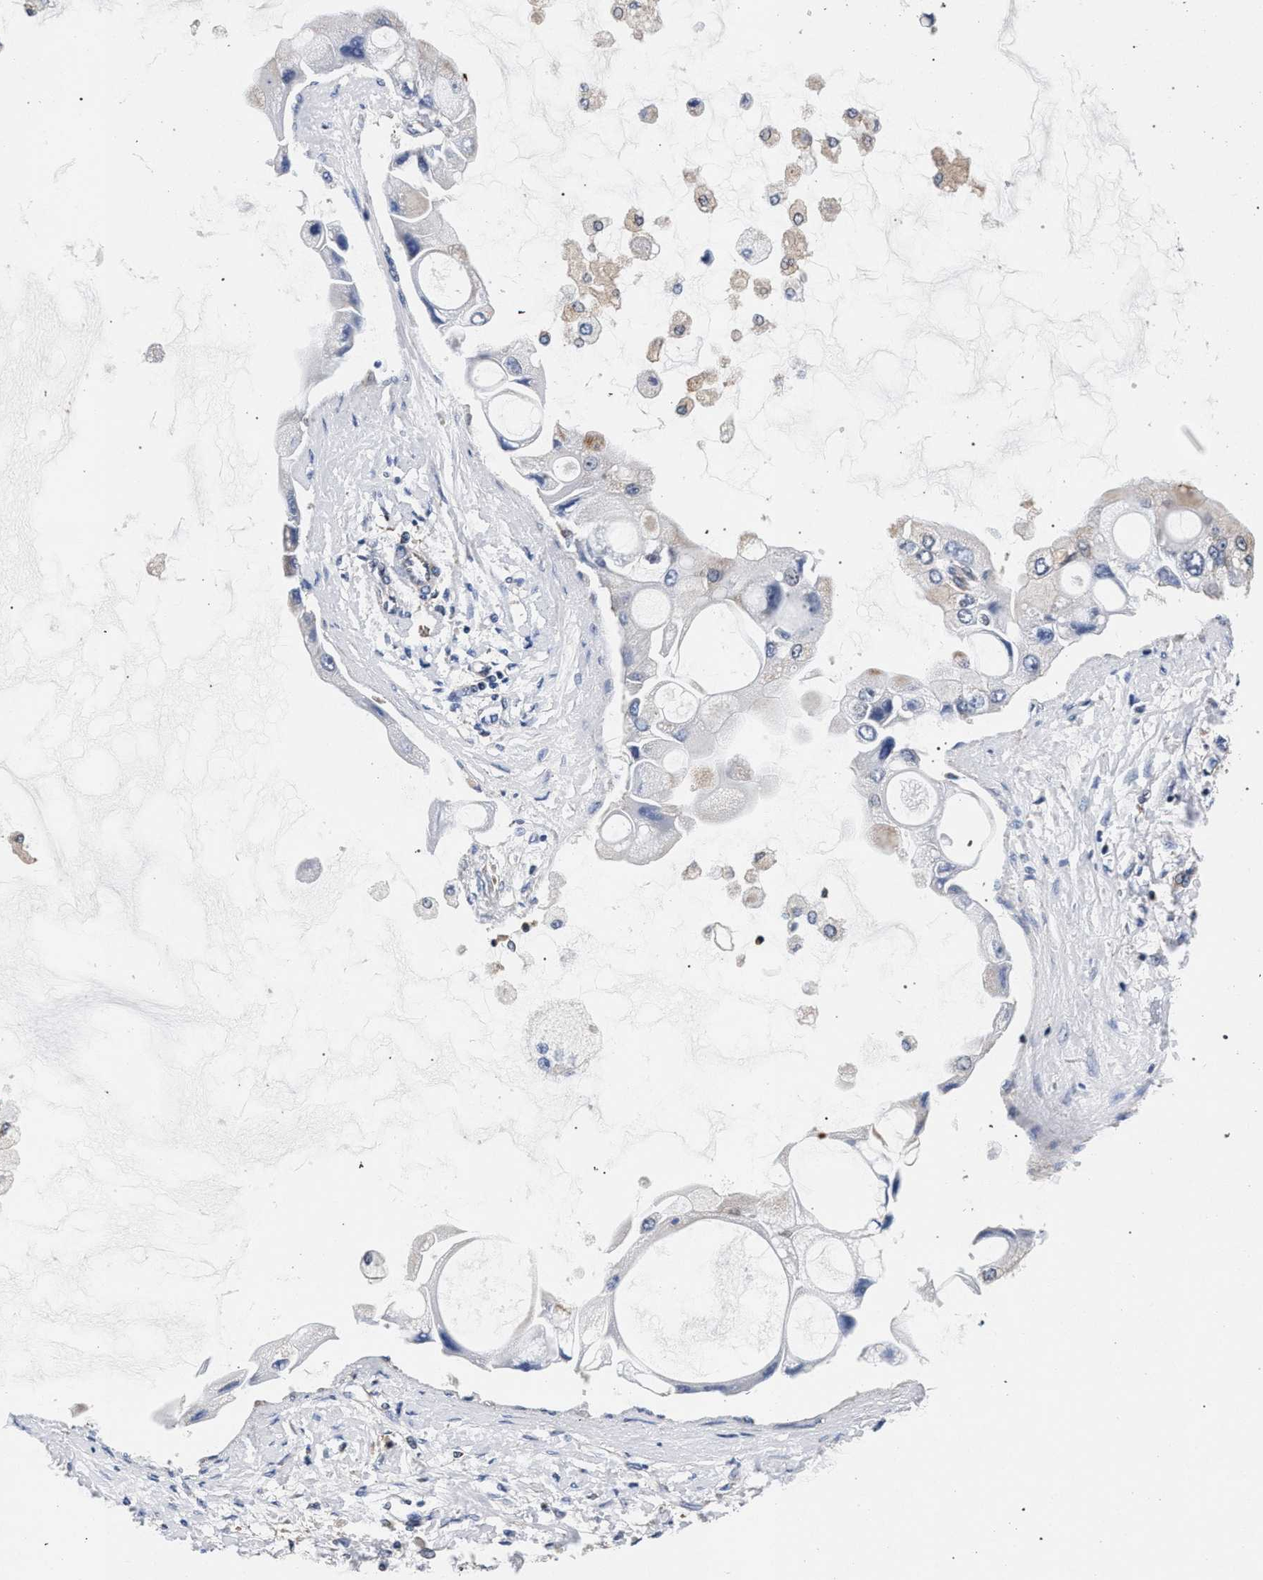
{"staining": {"intensity": "negative", "quantity": "none", "location": "none"}, "tissue": "liver cancer", "cell_type": "Tumor cells", "image_type": "cancer", "snomed": [{"axis": "morphology", "description": "Cholangiocarcinoma"}, {"axis": "topography", "description": "Liver"}], "caption": "Tumor cells are negative for protein expression in human cholangiocarcinoma (liver).", "gene": "LASP1", "patient": {"sex": "male", "age": 50}}